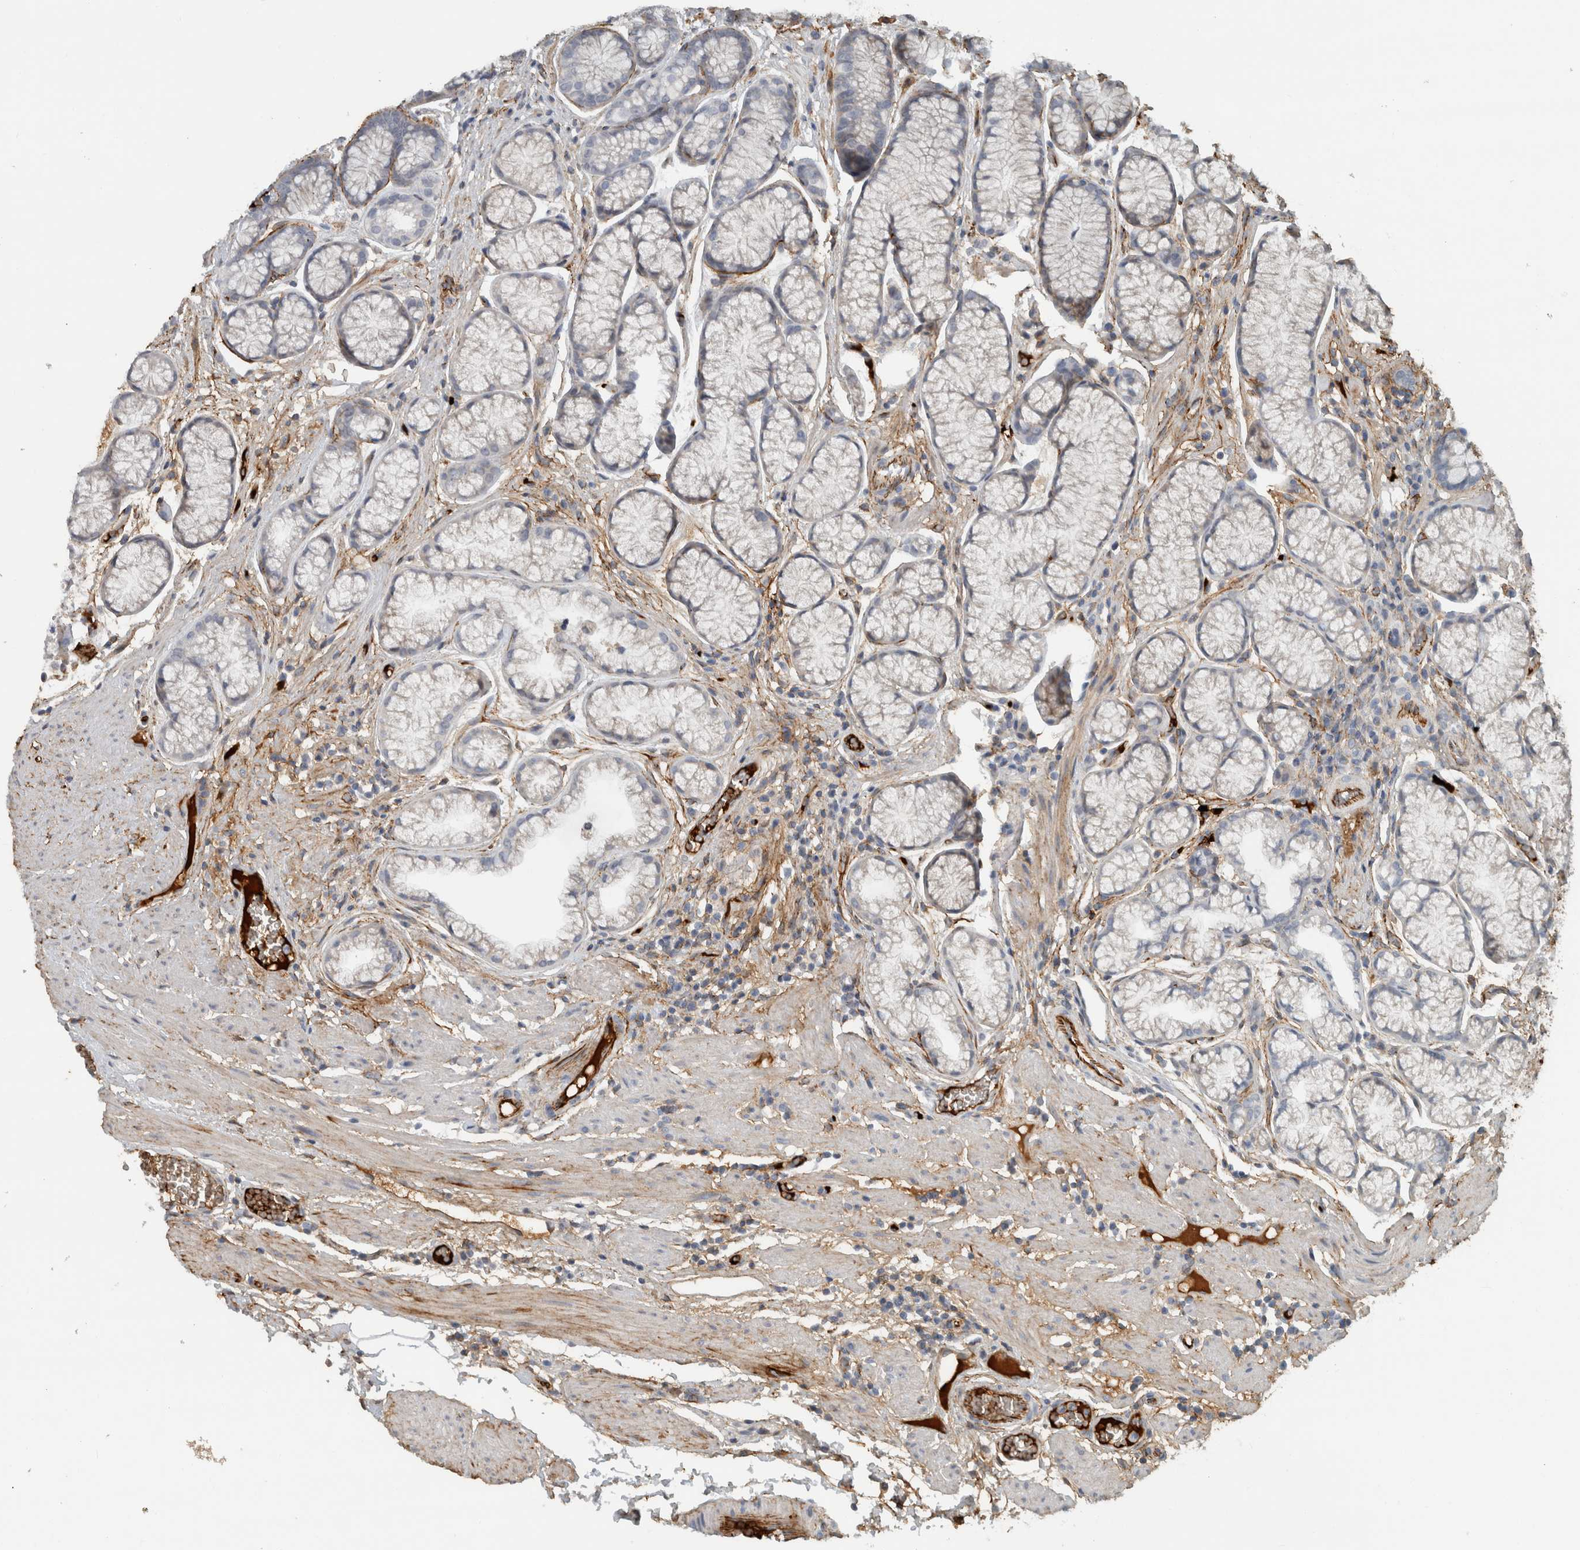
{"staining": {"intensity": "moderate", "quantity": "<25%", "location": "cytoplasmic/membranous"}, "tissue": "stomach", "cell_type": "Glandular cells", "image_type": "normal", "snomed": [{"axis": "morphology", "description": "Normal tissue, NOS"}, {"axis": "topography", "description": "Stomach"}], "caption": "Immunohistochemical staining of benign stomach exhibits moderate cytoplasmic/membranous protein expression in approximately <25% of glandular cells. (DAB = brown stain, brightfield microscopy at high magnification).", "gene": "FN1", "patient": {"sex": "male", "age": 42}}